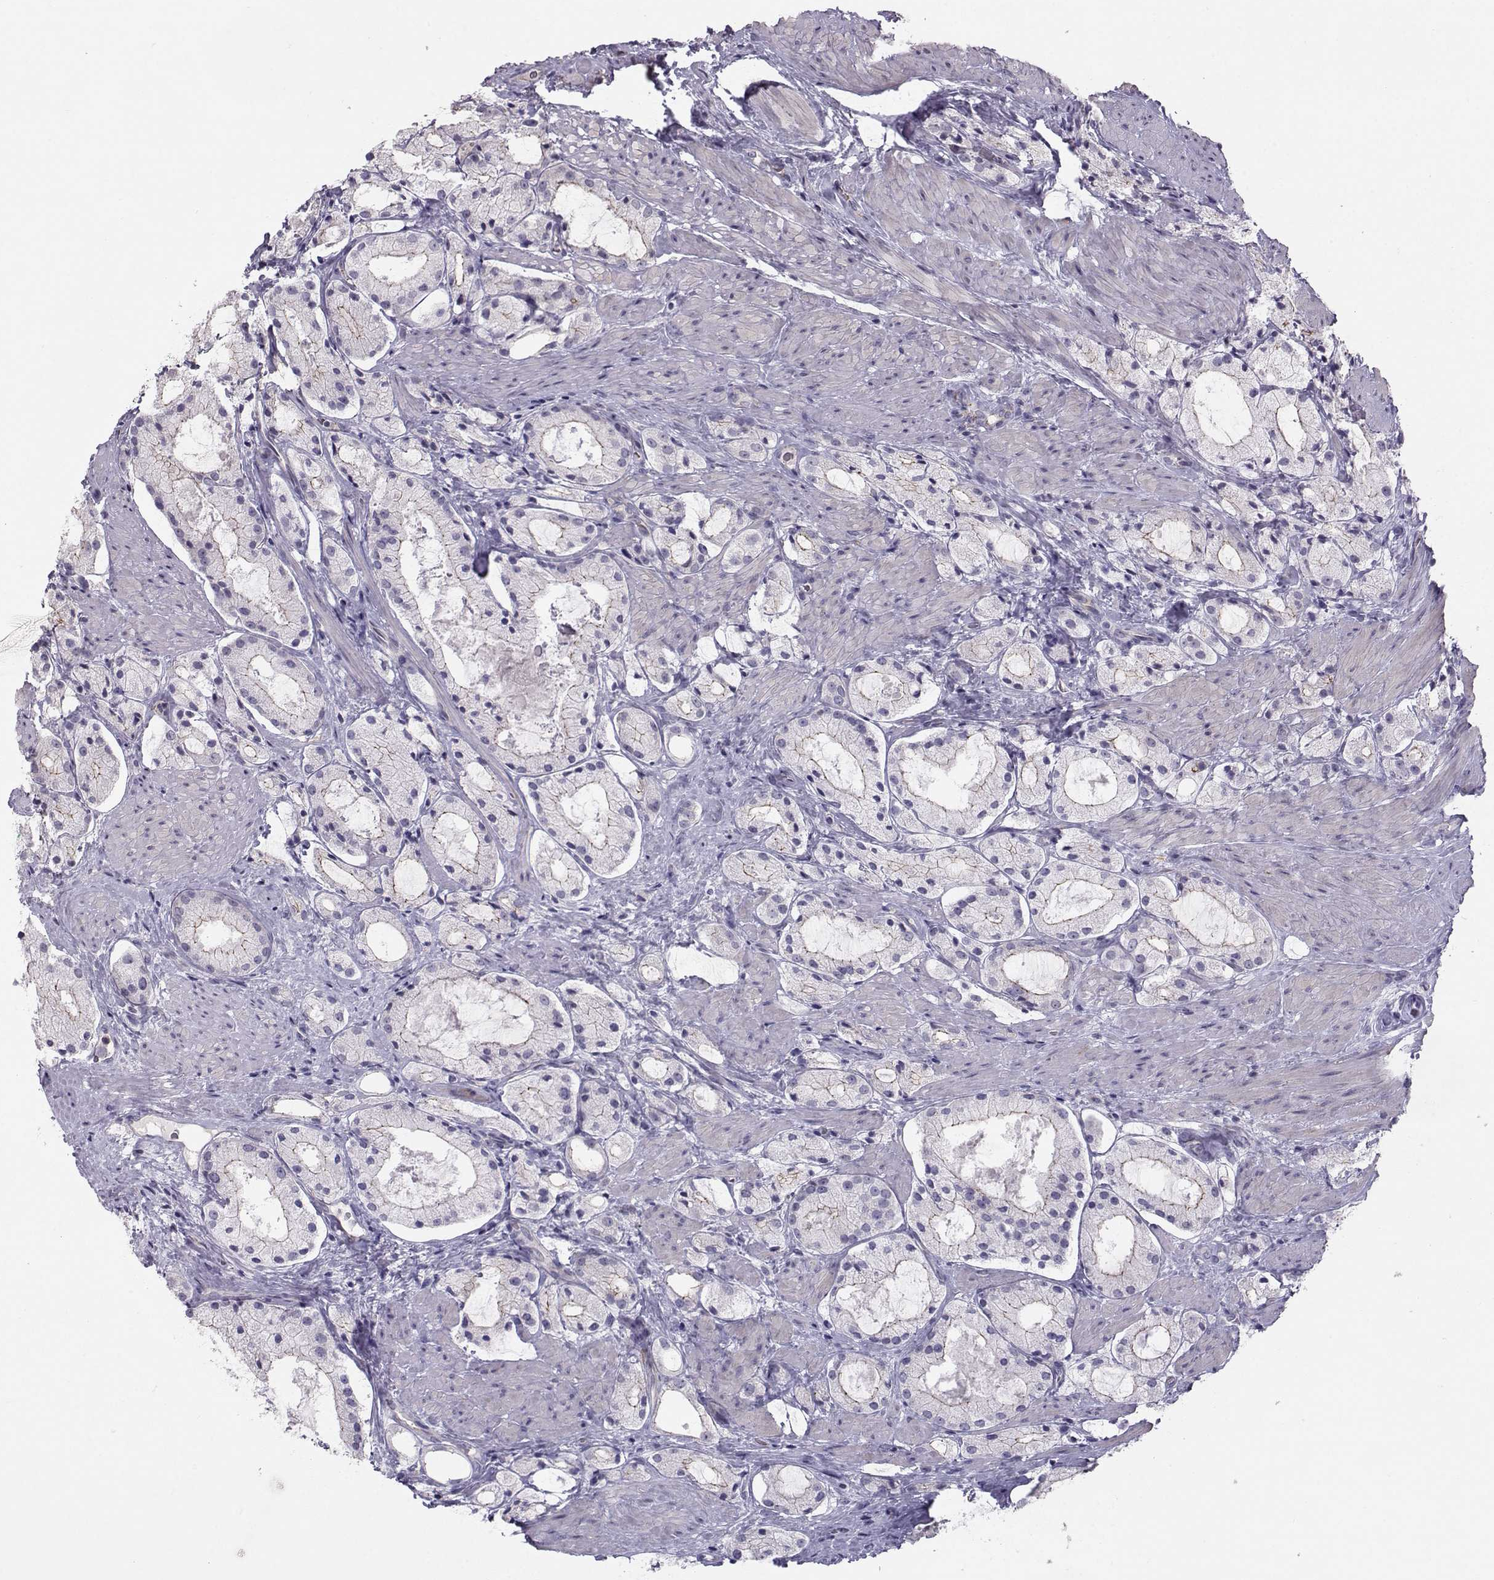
{"staining": {"intensity": "weak", "quantity": "<25%", "location": "cytoplasmic/membranous"}, "tissue": "prostate cancer", "cell_type": "Tumor cells", "image_type": "cancer", "snomed": [{"axis": "morphology", "description": "Adenocarcinoma, NOS"}, {"axis": "morphology", "description": "Adenocarcinoma, High grade"}, {"axis": "topography", "description": "Prostate"}], "caption": "Tumor cells show no significant staining in adenocarcinoma (prostate).", "gene": "MAST1", "patient": {"sex": "male", "age": 64}}